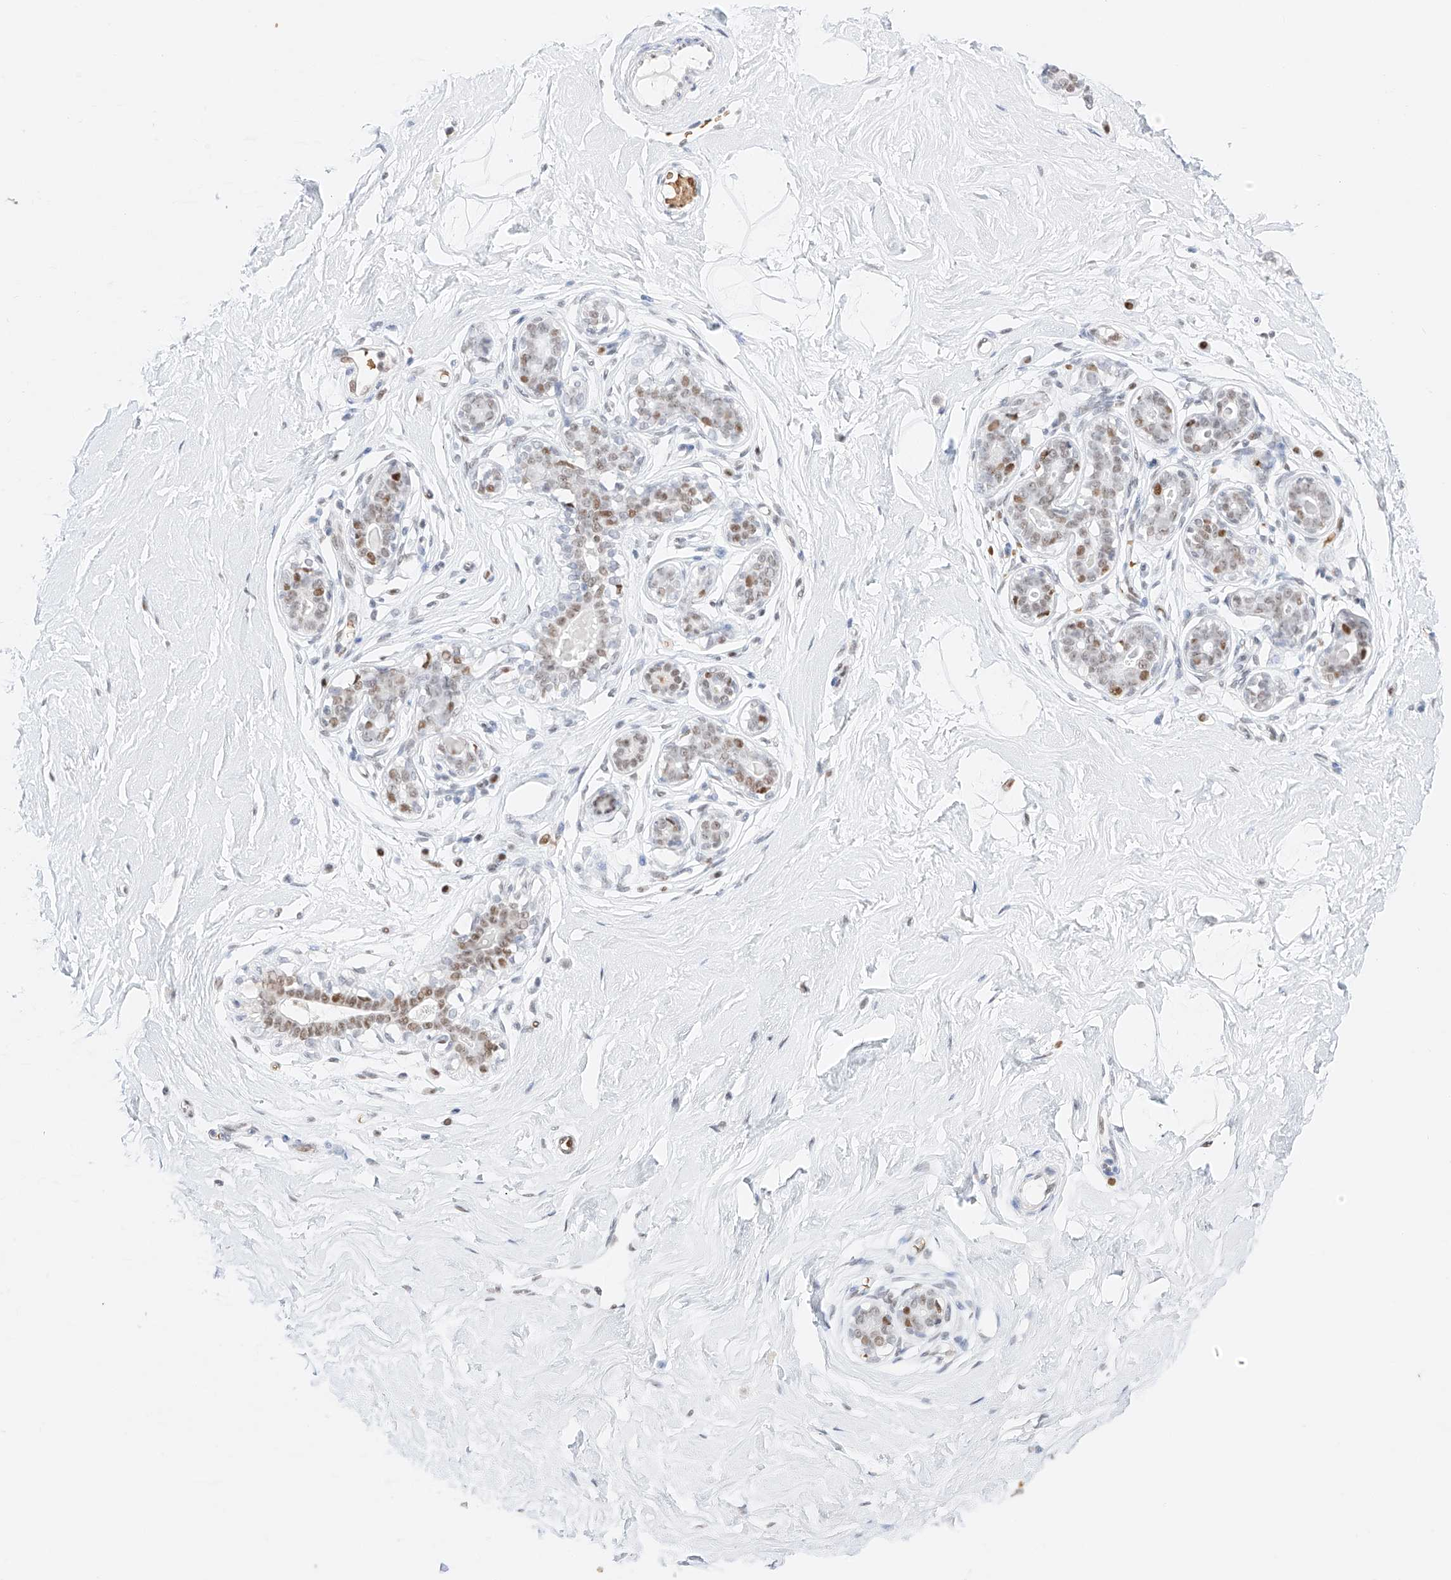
{"staining": {"intensity": "negative", "quantity": "none", "location": "none"}, "tissue": "breast", "cell_type": "Adipocytes", "image_type": "normal", "snomed": [{"axis": "morphology", "description": "Normal tissue, NOS"}, {"axis": "morphology", "description": "Adenoma, NOS"}, {"axis": "topography", "description": "Breast"}], "caption": "Human breast stained for a protein using IHC exhibits no positivity in adipocytes.", "gene": "APIP", "patient": {"sex": "female", "age": 23}}